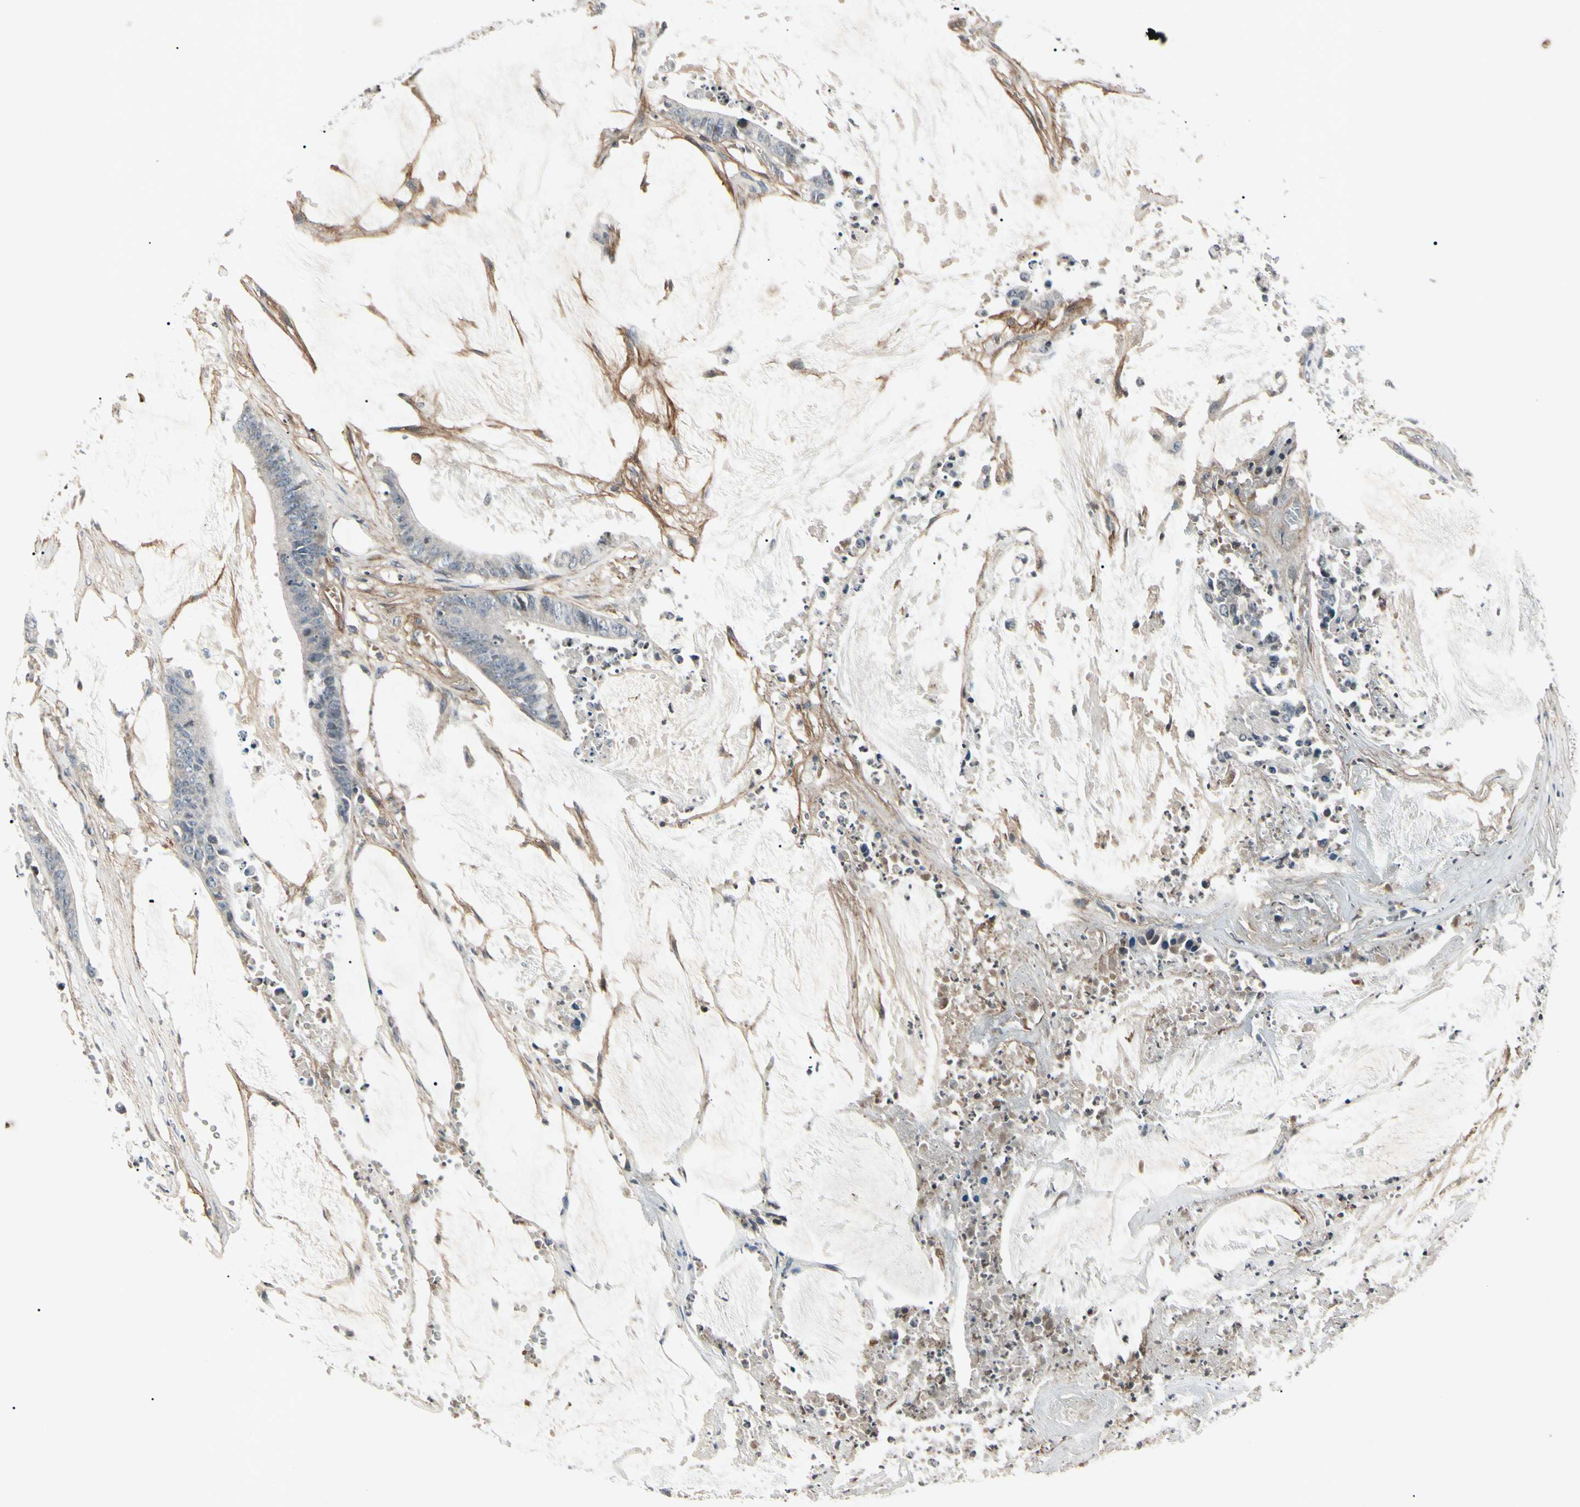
{"staining": {"intensity": "negative", "quantity": "none", "location": "none"}, "tissue": "colorectal cancer", "cell_type": "Tumor cells", "image_type": "cancer", "snomed": [{"axis": "morphology", "description": "Adenocarcinoma, NOS"}, {"axis": "topography", "description": "Rectum"}], "caption": "Immunohistochemistry photomicrograph of neoplastic tissue: human colorectal cancer stained with DAB (3,3'-diaminobenzidine) shows no significant protein staining in tumor cells. (Stains: DAB immunohistochemistry with hematoxylin counter stain, Microscopy: brightfield microscopy at high magnification).", "gene": "AEBP1", "patient": {"sex": "female", "age": 66}}